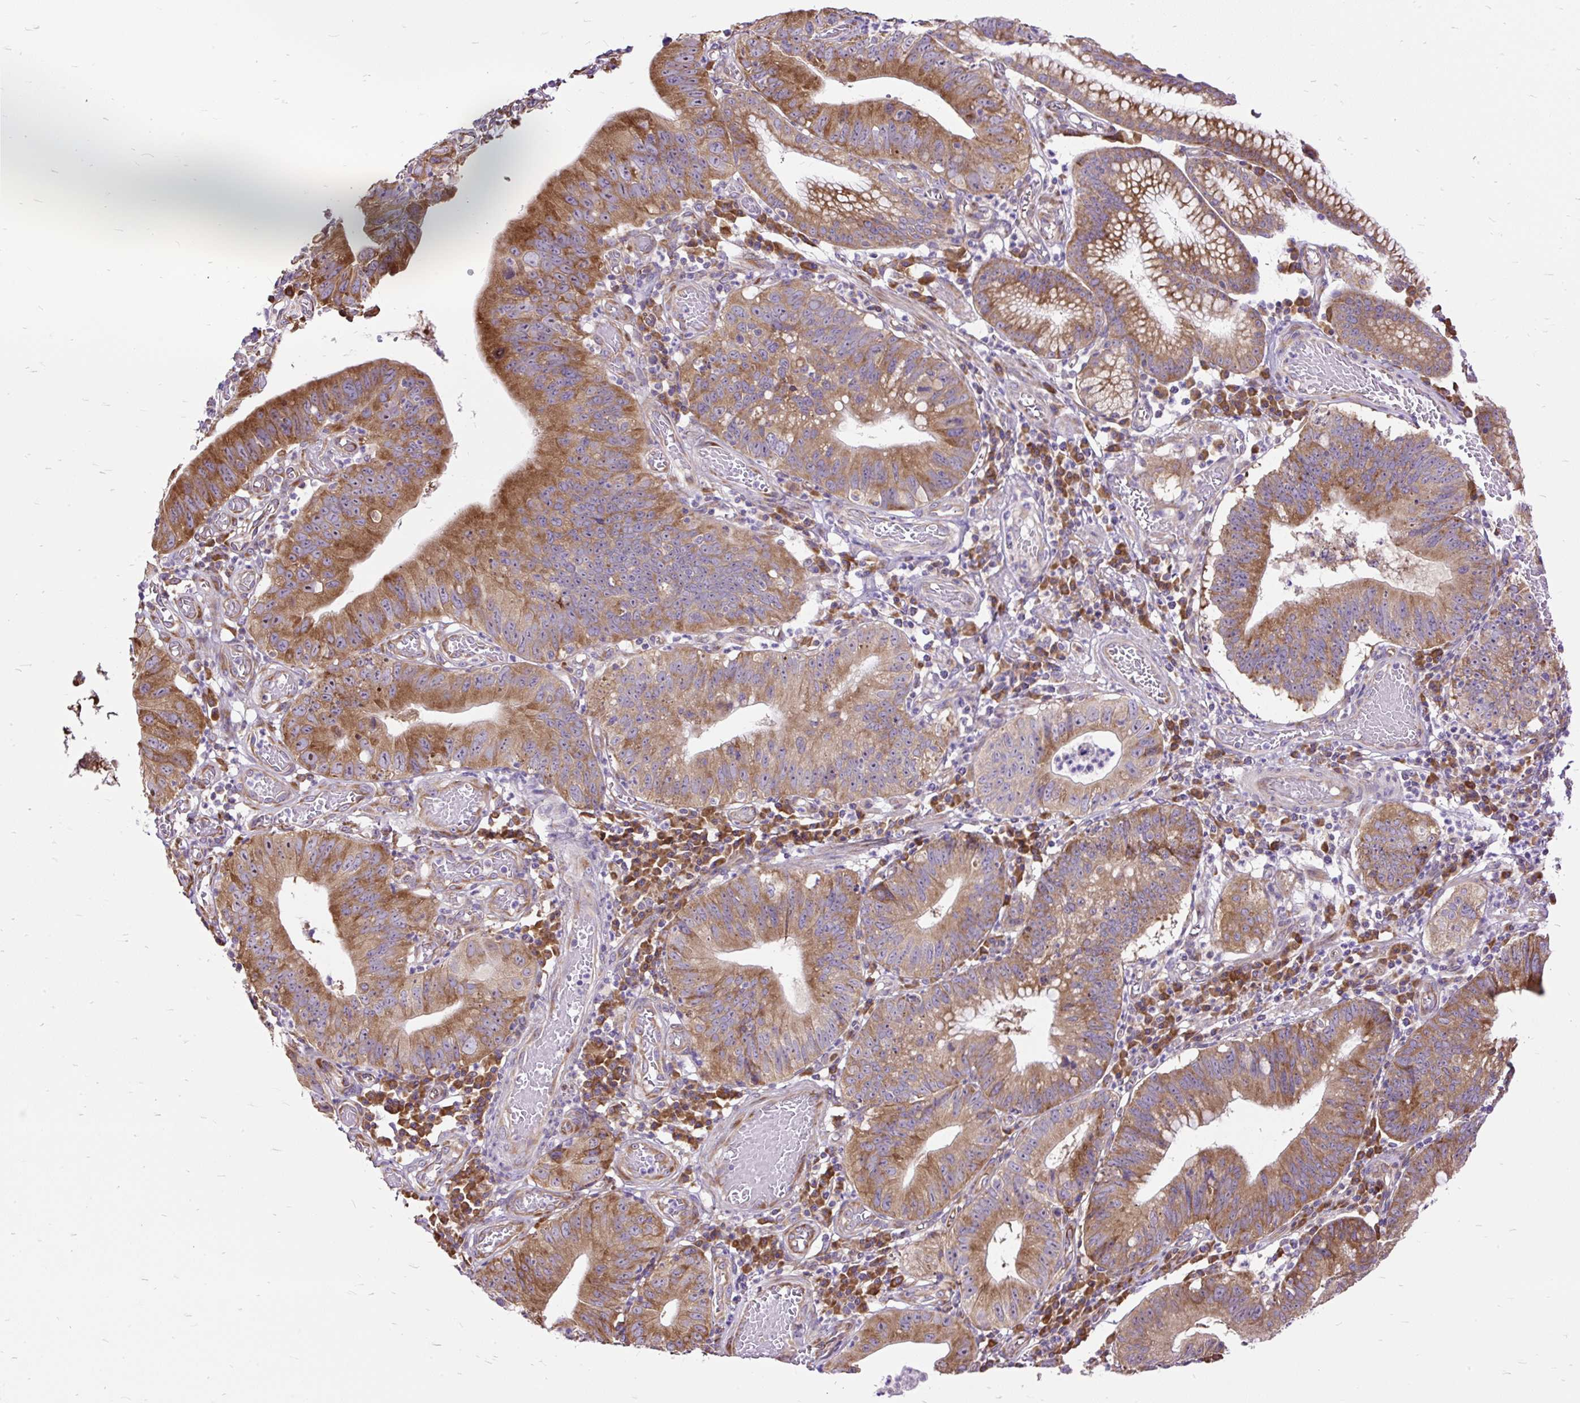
{"staining": {"intensity": "moderate", "quantity": ">75%", "location": "cytoplasmic/membranous"}, "tissue": "stomach cancer", "cell_type": "Tumor cells", "image_type": "cancer", "snomed": [{"axis": "morphology", "description": "Adenocarcinoma, NOS"}, {"axis": "topography", "description": "Stomach"}], "caption": "Immunohistochemistry (IHC) of stomach cancer (adenocarcinoma) exhibits medium levels of moderate cytoplasmic/membranous positivity in approximately >75% of tumor cells. (brown staining indicates protein expression, while blue staining denotes nuclei).", "gene": "RPS5", "patient": {"sex": "male", "age": 59}}